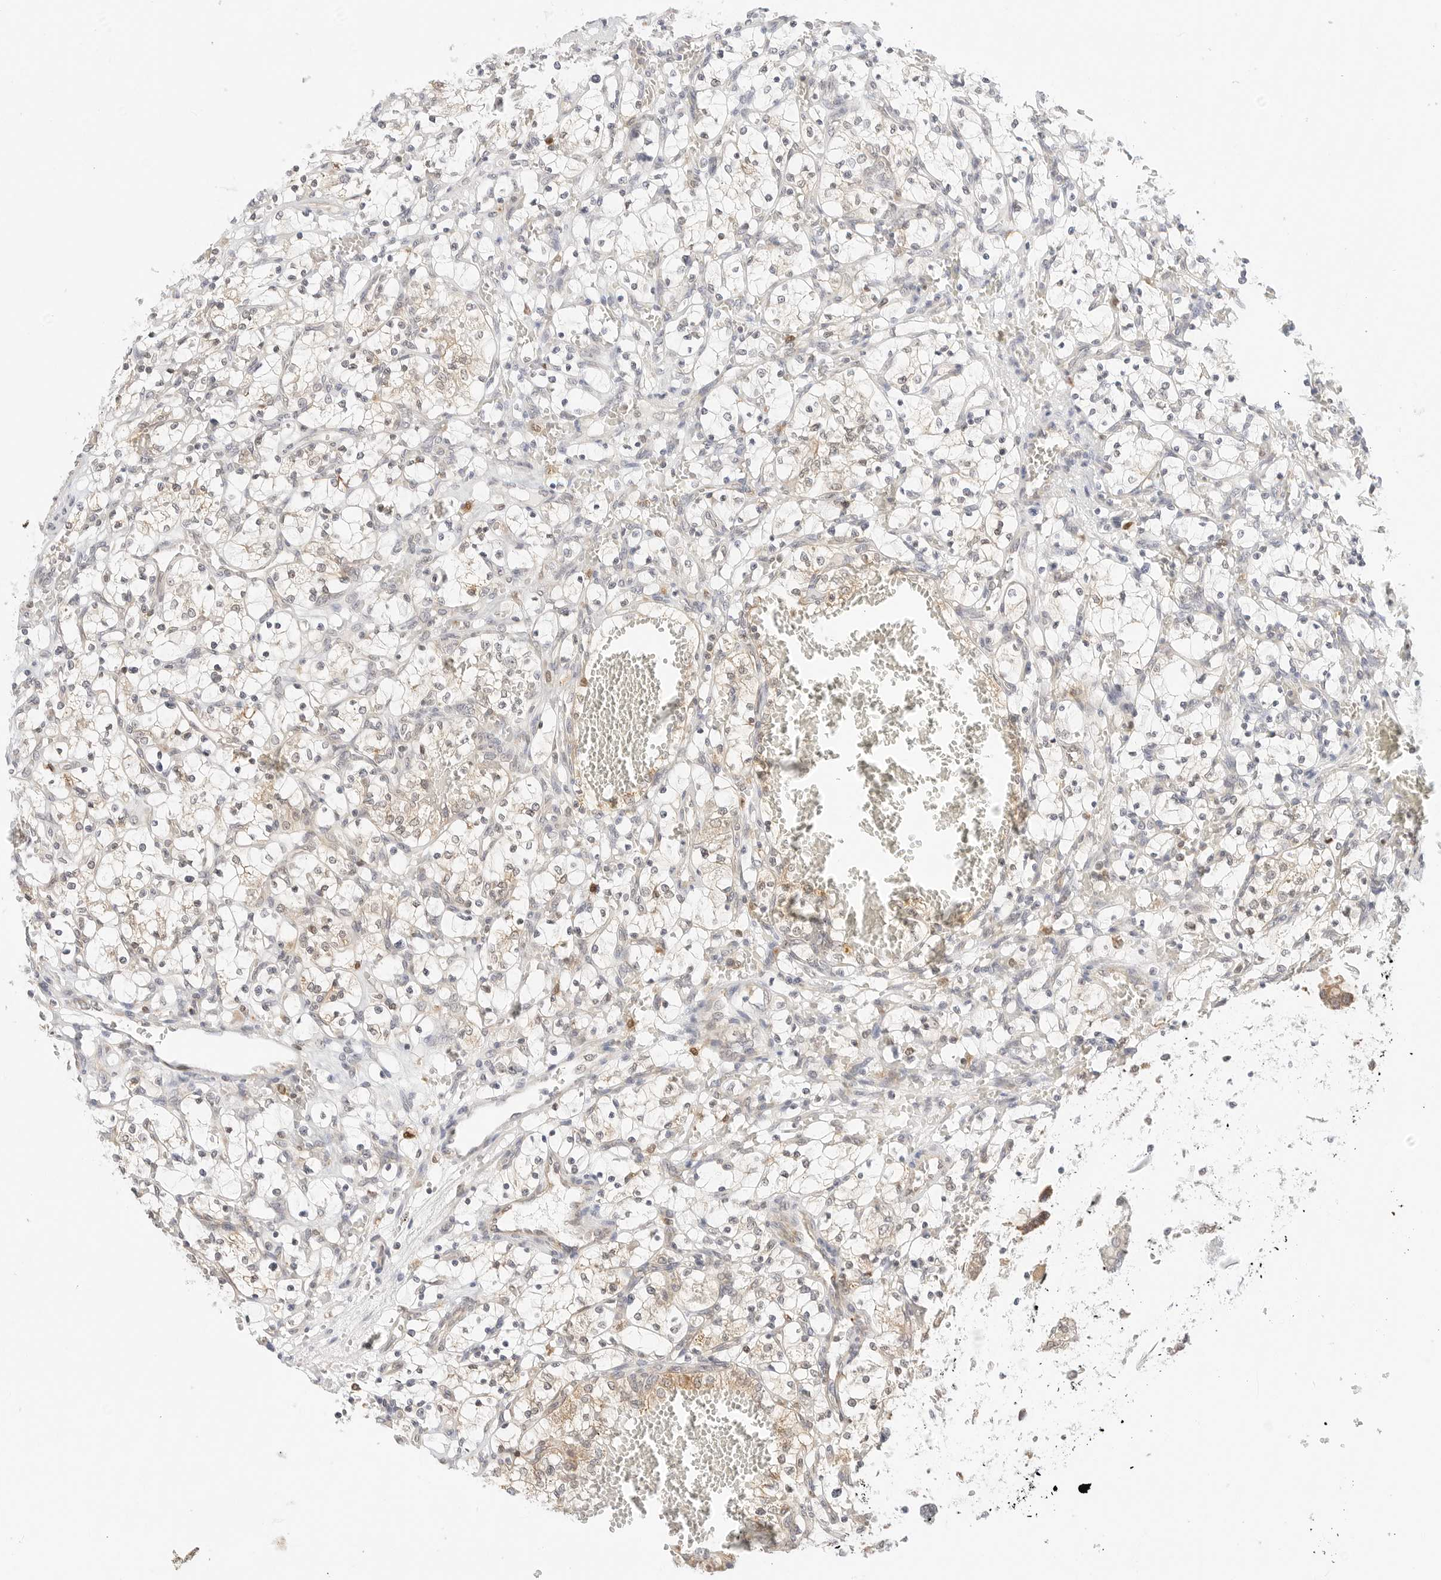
{"staining": {"intensity": "negative", "quantity": "none", "location": "none"}, "tissue": "renal cancer", "cell_type": "Tumor cells", "image_type": "cancer", "snomed": [{"axis": "morphology", "description": "Adenocarcinoma, NOS"}, {"axis": "topography", "description": "Kidney"}], "caption": "The IHC micrograph has no significant expression in tumor cells of renal adenocarcinoma tissue.", "gene": "ERO1B", "patient": {"sex": "female", "age": 69}}